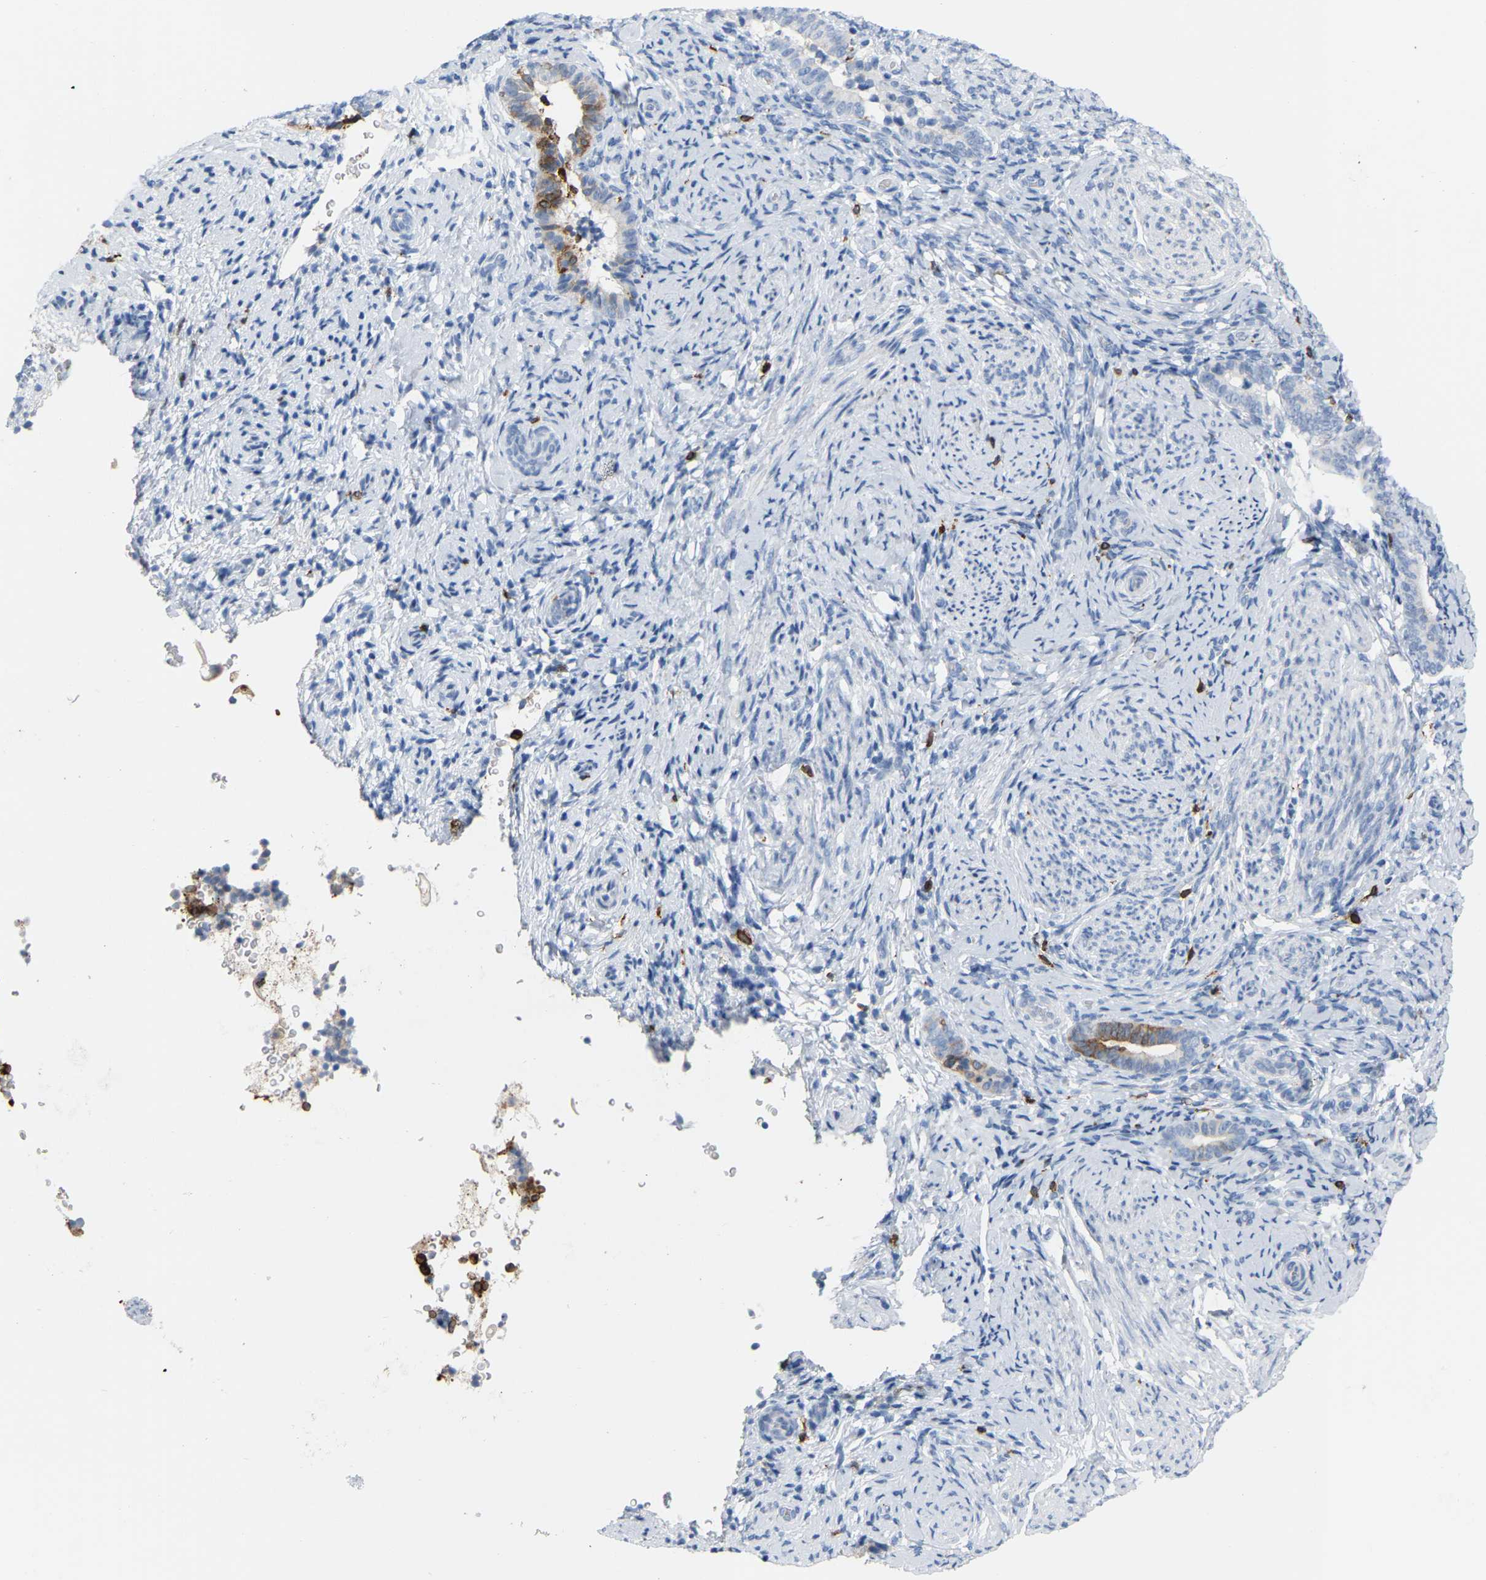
{"staining": {"intensity": "negative", "quantity": "none", "location": "none"}, "tissue": "endometrium", "cell_type": "Cells in endometrial stroma", "image_type": "normal", "snomed": [{"axis": "morphology", "description": "Normal tissue, NOS"}, {"axis": "topography", "description": "Endometrium"}], "caption": "Immunohistochemical staining of unremarkable endometrium shows no significant expression in cells in endometrial stroma.", "gene": "PTGS1", "patient": {"sex": "female", "age": 51}}